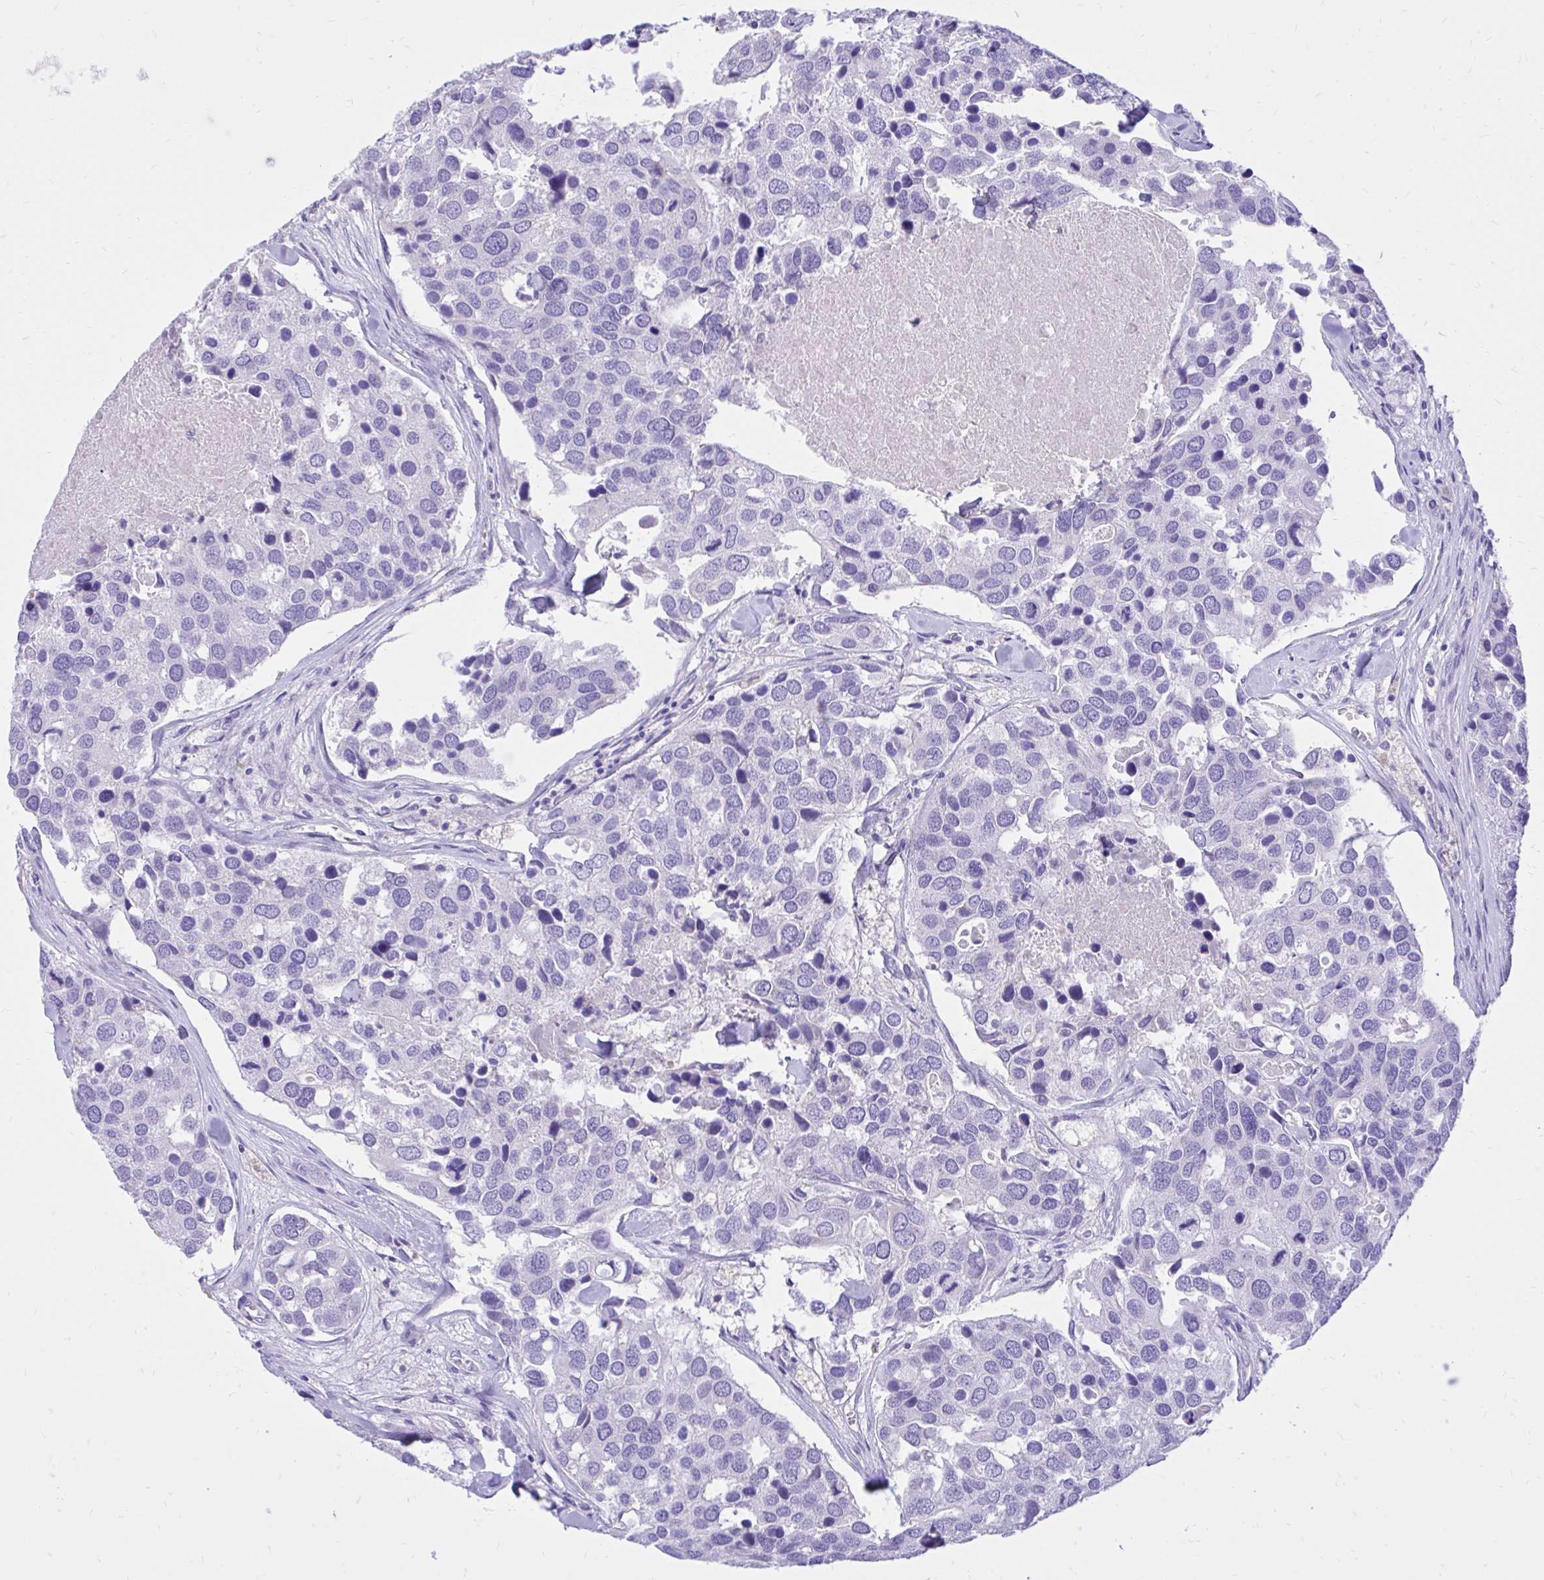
{"staining": {"intensity": "negative", "quantity": "none", "location": "none"}, "tissue": "breast cancer", "cell_type": "Tumor cells", "image_type": "cancer", "snomed": [{"axis": "morphology", "description": "Duct carcinoma"}, {"axis": "topography", "description": "Breast"}], "caption": "Protein analysis of breast cancer displays no significant expression in tumor cells. The staining was performed using DAB (3,3'-diaminobenzidine) to visualize the protein expression in brown, while the nuclei were stained in blue with hematoxylin (Magnification: 20x).", "gene": "MON1A", "patient": {"sex": "female", "age": 83}}